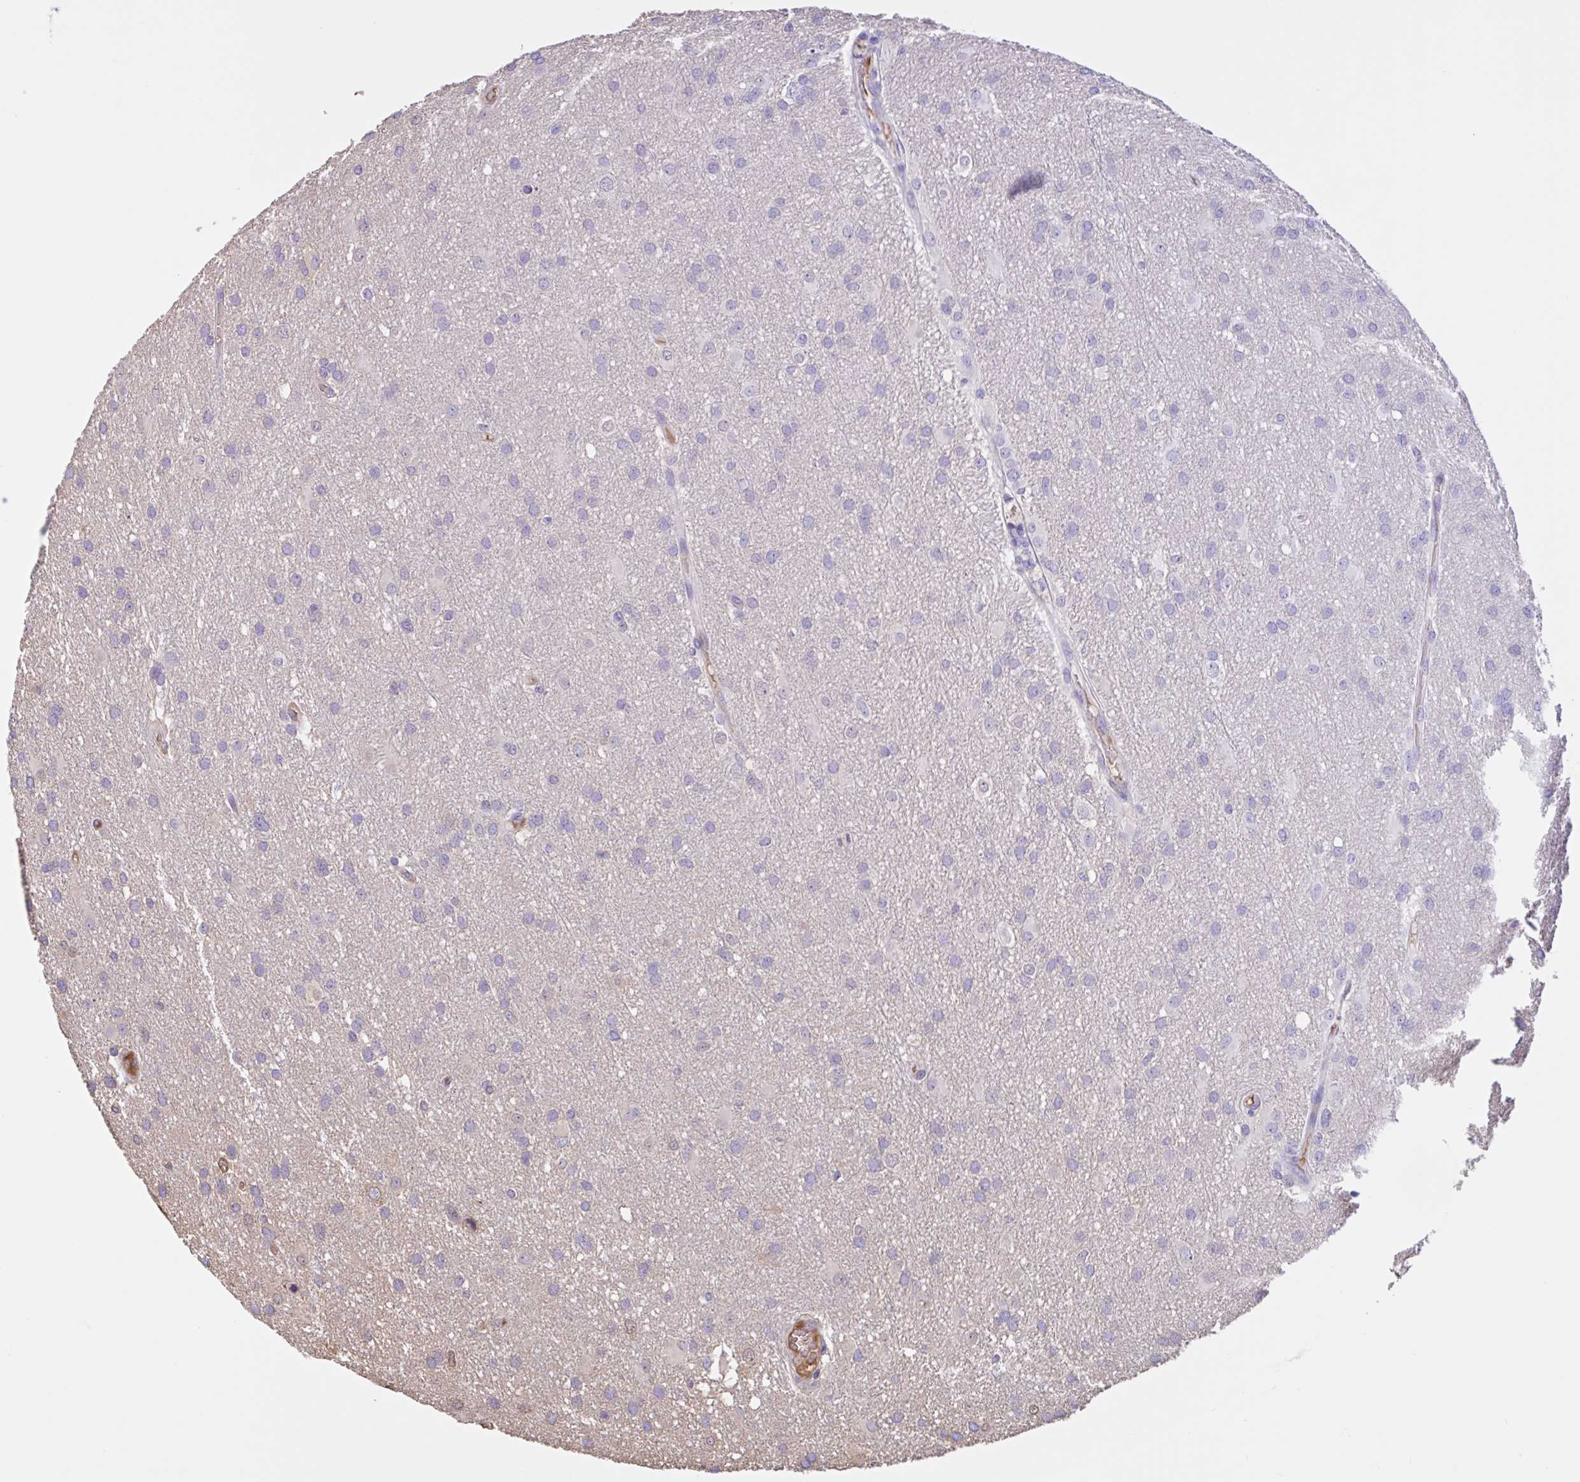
{"staining": {"intensity": "negative", "quantity": "none", "location": "none"}, "tissue": "glioma", "cell_type": "Tumor cells", "image_type": "cancer", "snomed": [{"axis": "morphology", "description": "Glioma, malignant, High grade"}, {"axis": "topography", "description": "Brain"}], "caption": "DAB immunohistochemical staining of human malignant high-grade glioma reveals no significant positivity in tumor cells.", "gene": "LARGE2", "patient": {"sex": "male", "age": 53}}